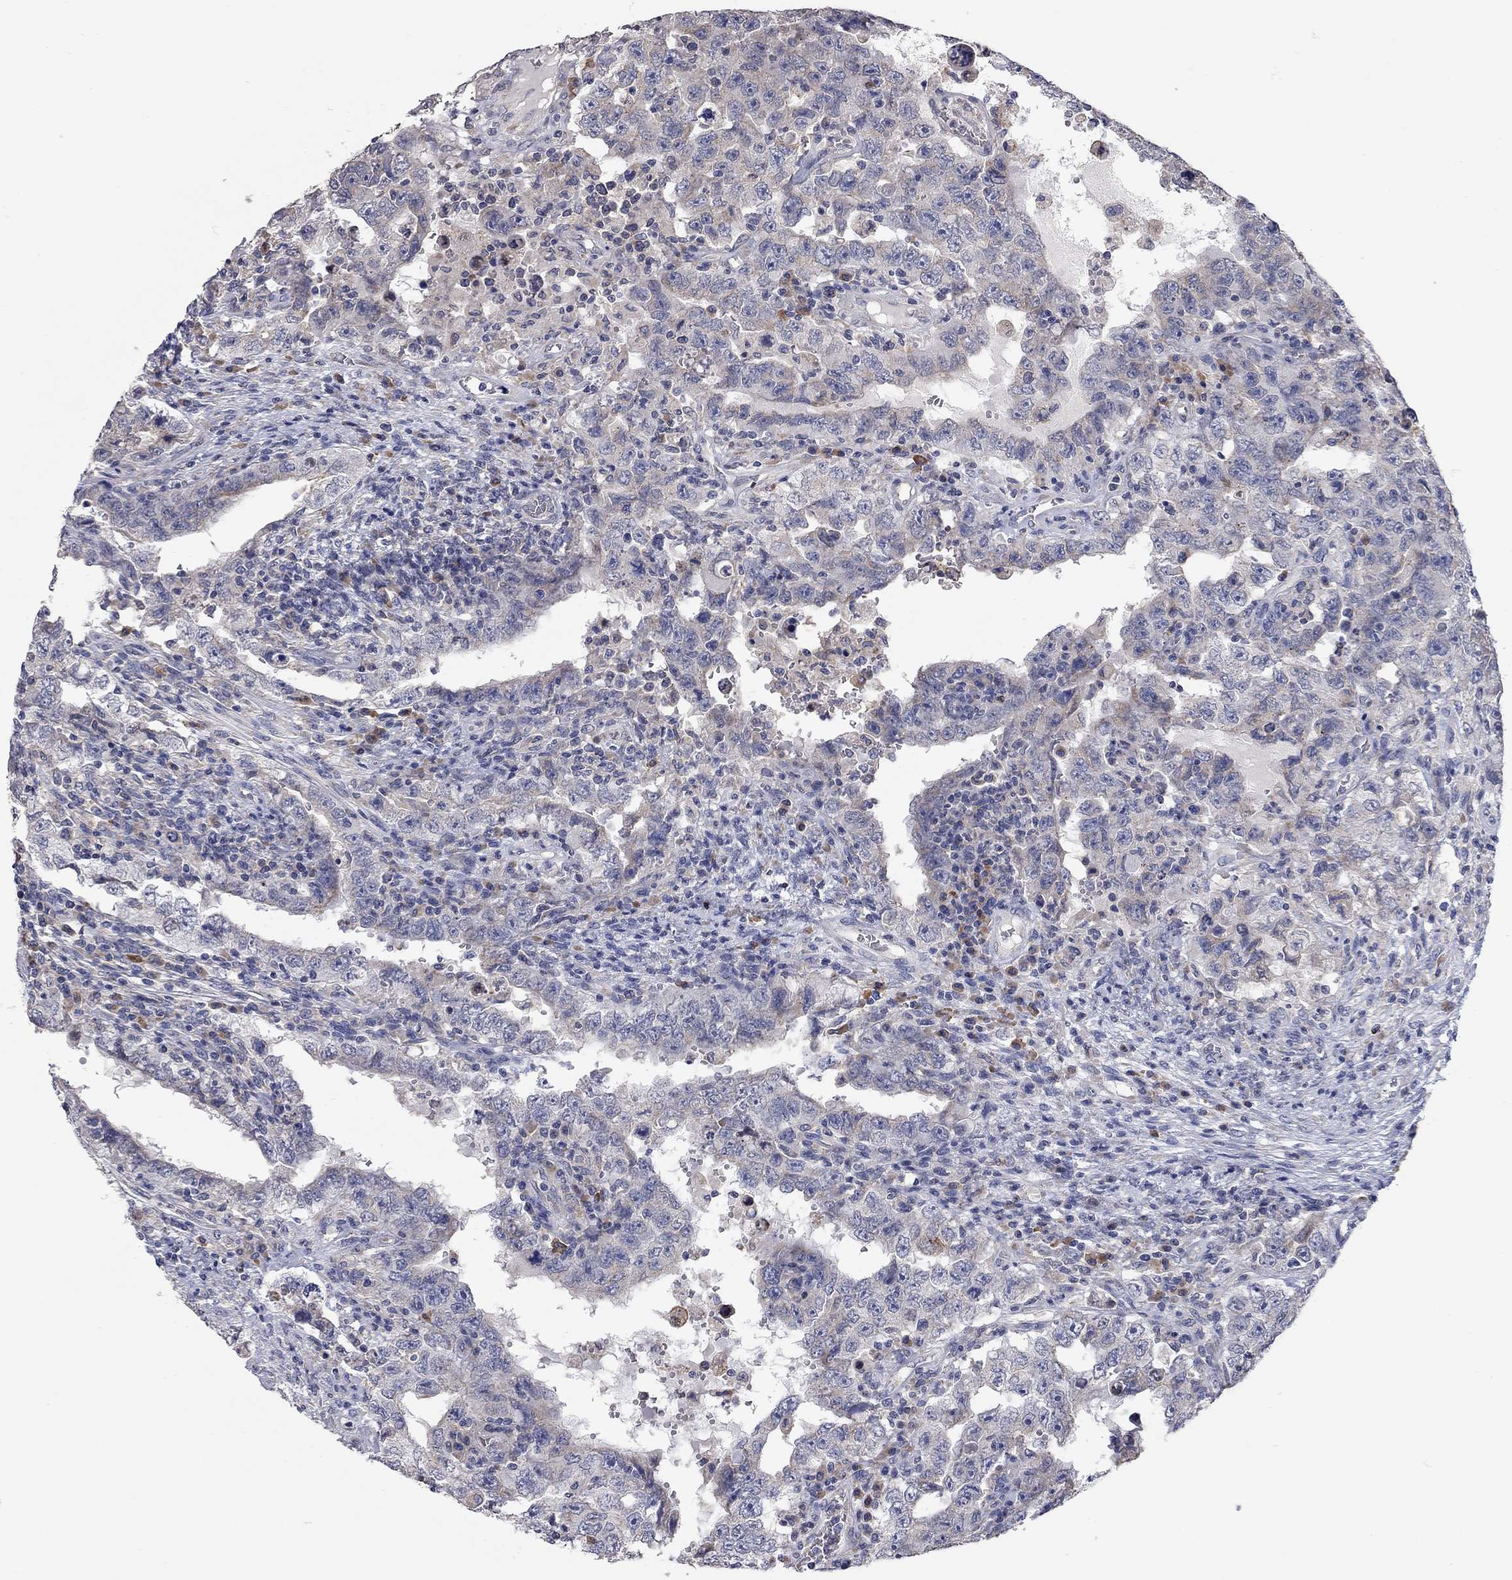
{"staining": {"intensity": "negative", "quantity": "none", "location": "none"}, "tissue": "testis cancer", "cell_type": "Tumor cells", "image_type": "cancer", "snomed": [{"axis": "morphology", "description": "Carcinoma, Embryonal, NOS"}, {"axis": "topography", "description": "Testis"}], "caption": "This is an immunohistochemistry photomicrograph of human testis cancer (embryonal carcinoma). There is no staining in tumor cells.", "gene": "XAGE2", "patient": {"sex": "male", "age": 26}}